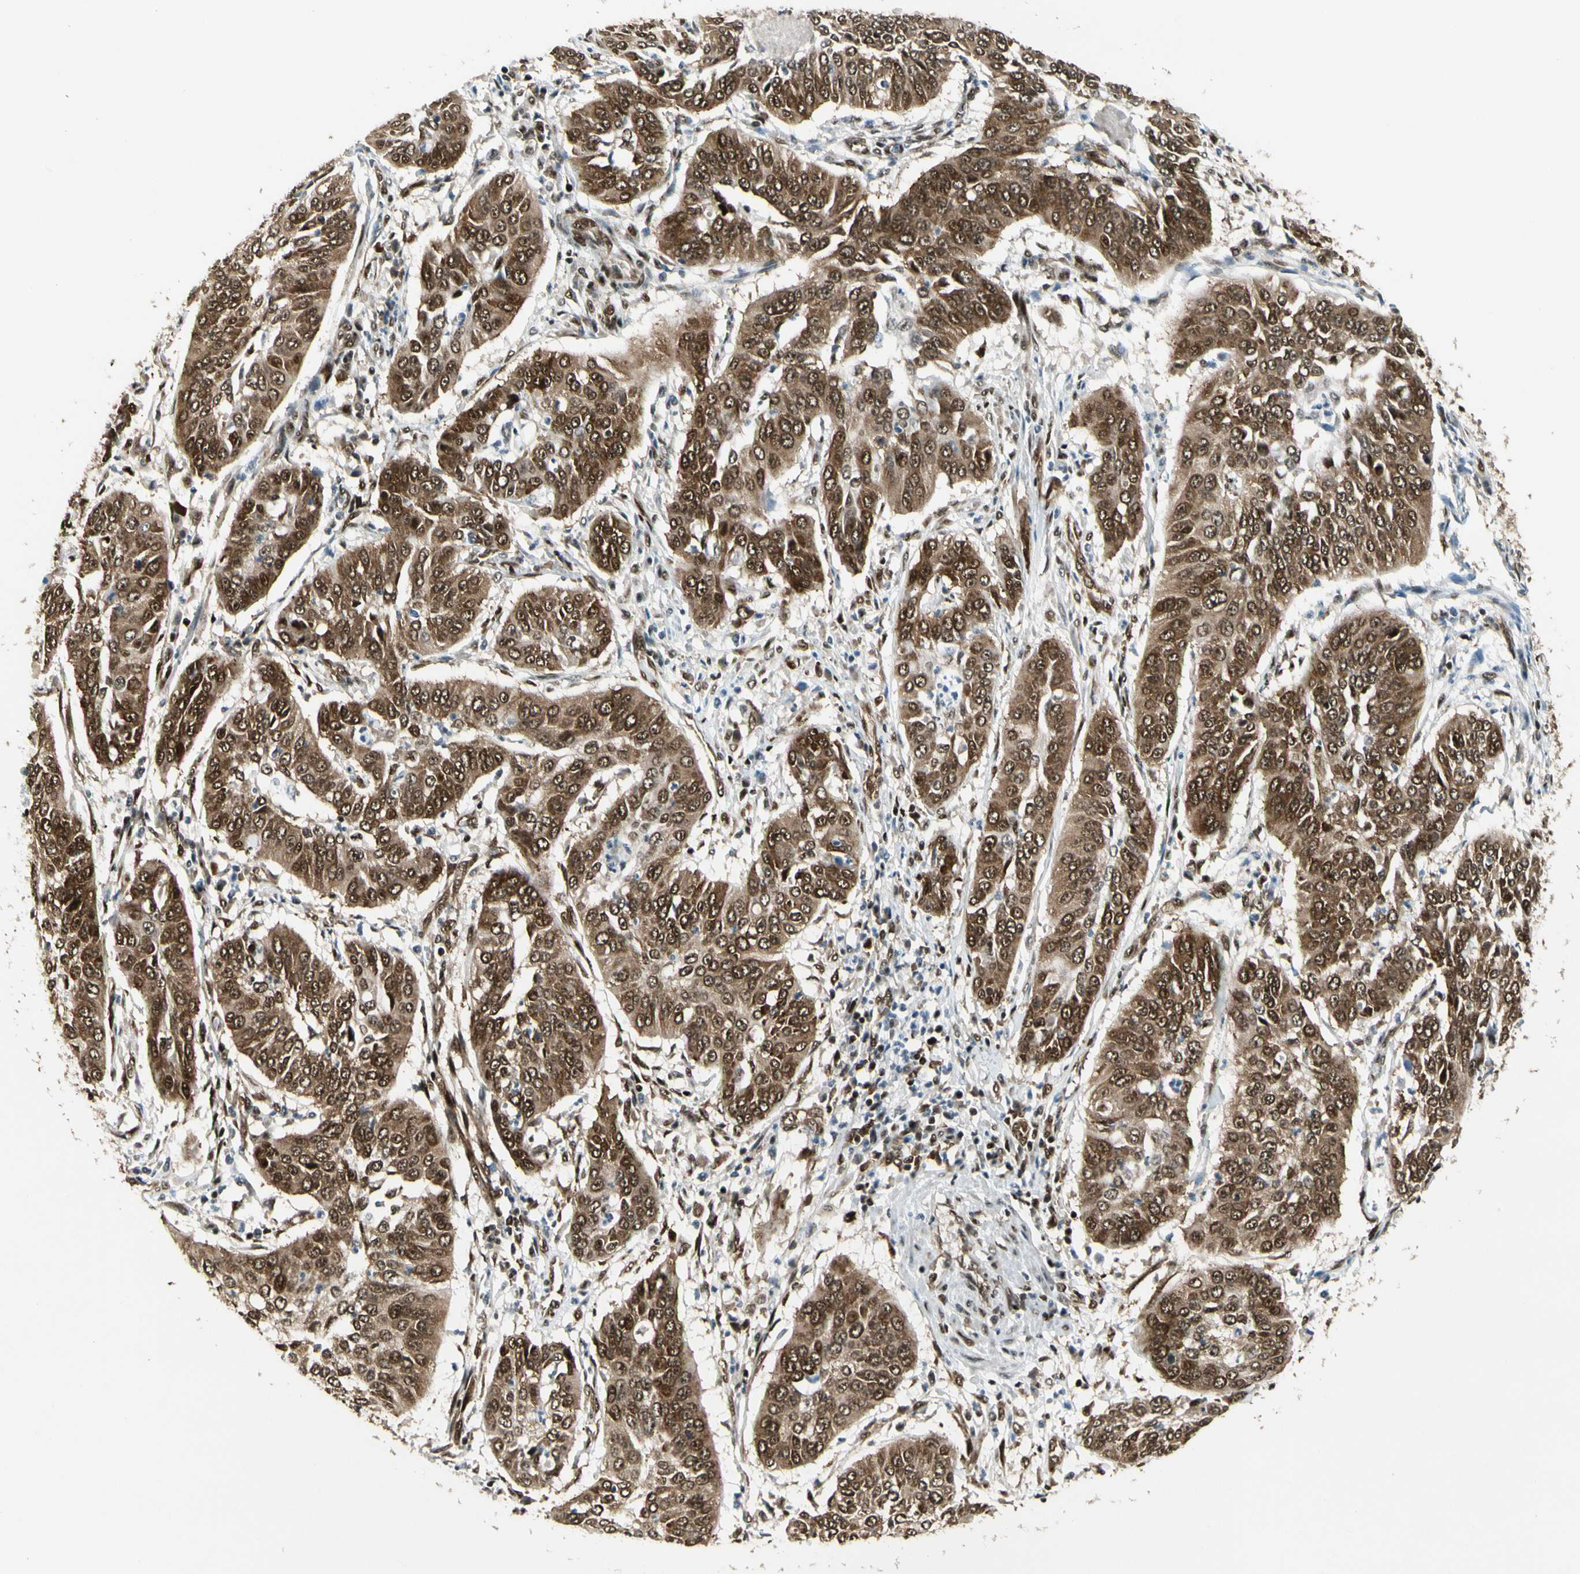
{"staining": {"intensity": "strong", "quantity": ">75%", "location": "cytoplasmic/membranous,nuclear"}, "tissue": "cervical cancer", "cell_type": "Tumor cells", "image_type": "cancer", "snomed": [{"axis": "morphology", "description": "Normal tissue, NOS"}, {"axis": "morphology", "description": "Squamous cell carcinoma, NOS"}, {"axis": "topography", "description": "Cervix"}], "caption": "A brown stain shows strong cytoplasmic/membranous and nuclear expression of a protein in cervical cancer tumor cells. The staining was performed using DAB (3,3'-diaminobenzidine) to visualize the protein expression in brown, while the nuclei were stained in blue with hematoxylin (Magnification: 20x).", "gene": "FUS", "patient": {"sex": "female", "age": 39}}